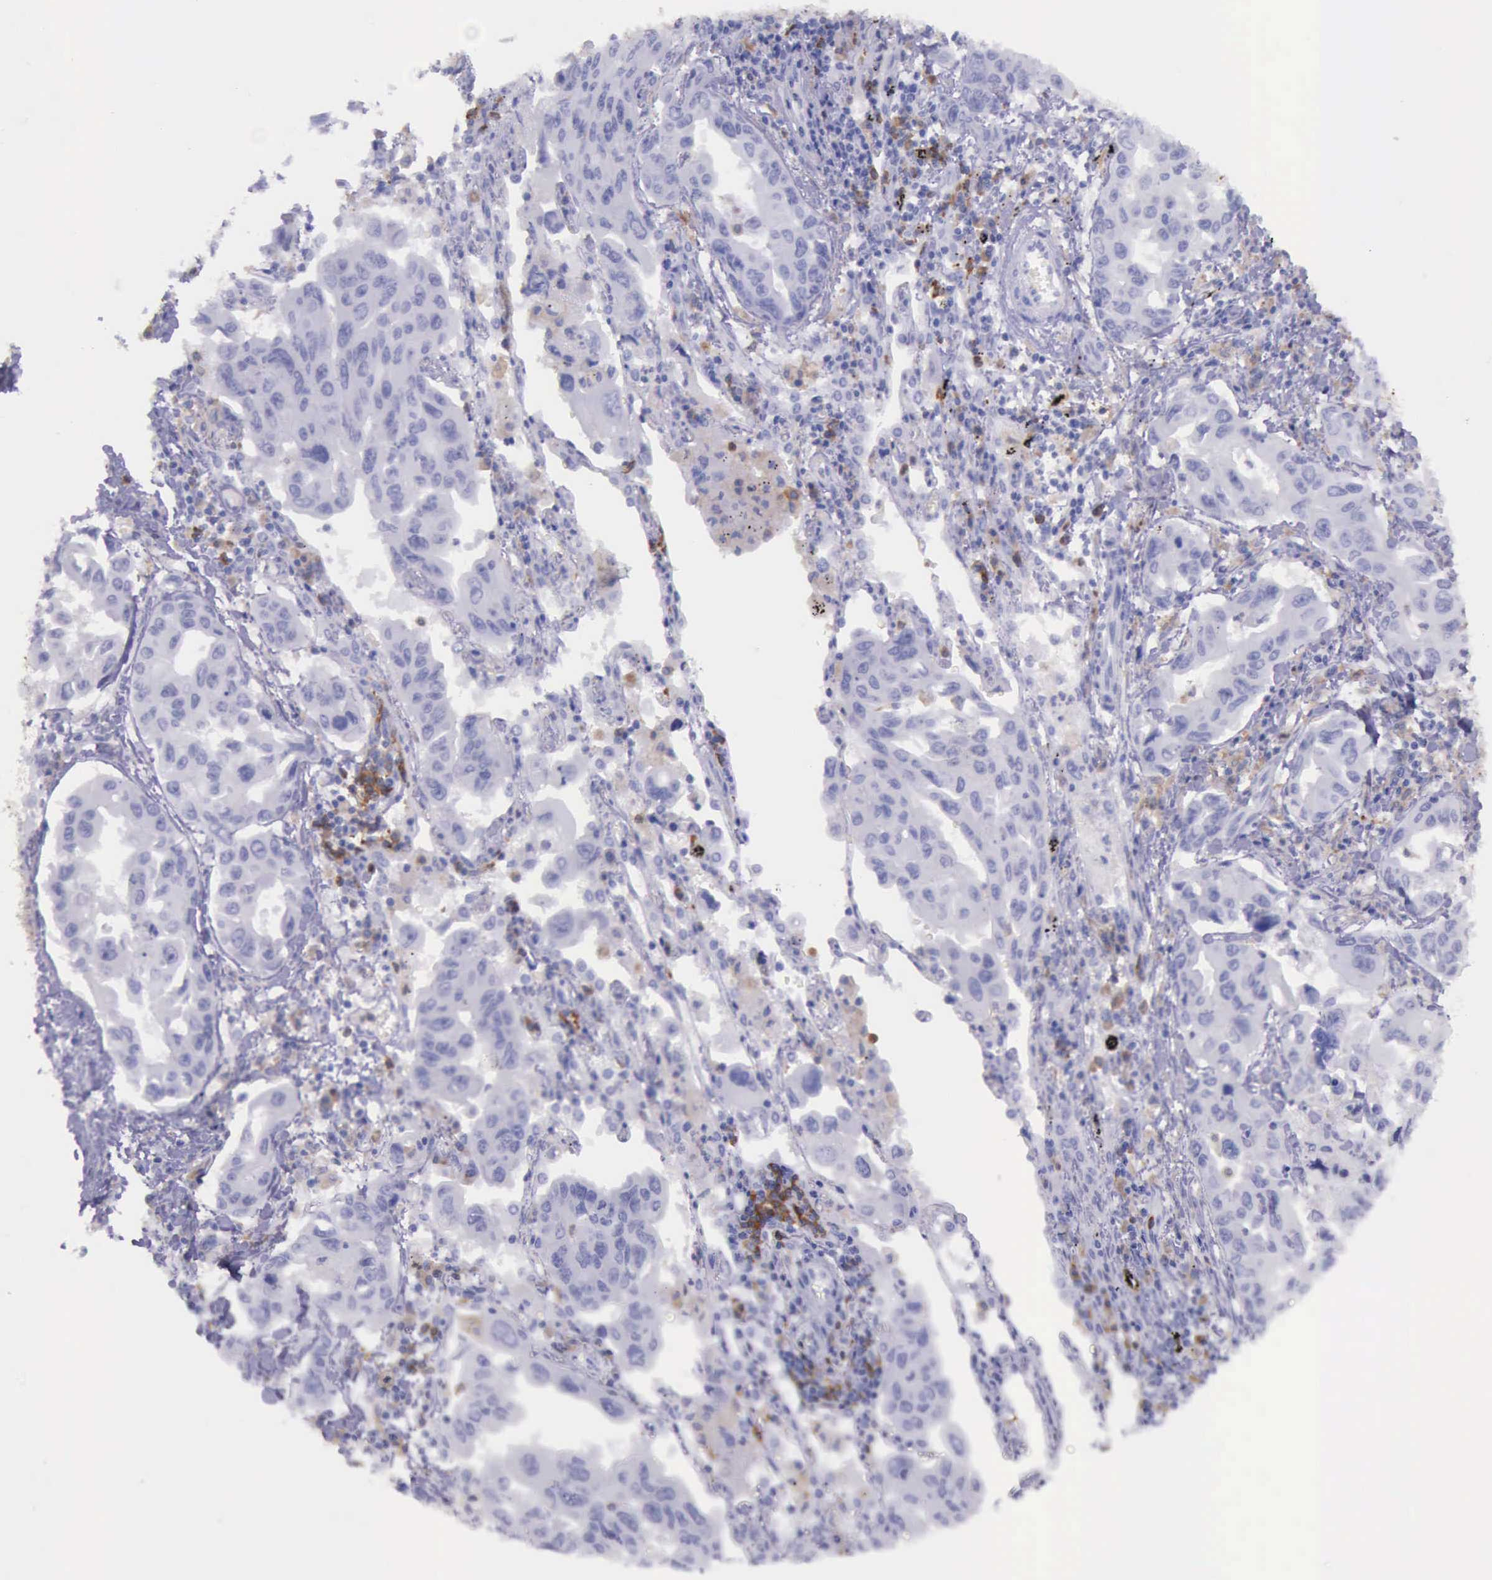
{"staining": {"intensity": "negative", "quantity": "none", "location": "none"}, "tissue": "lung cancer", "cell_type": "Tumor cells", "image_type": "cancer", "snomed": [{"axis": "morphology", "description": "Adenocarcinoma, NOS"}, {"axis": "topography", "description": "Lung"}], "caption": "IHC of human lung cancer demonstrates no staining in tumor cells.", "gene": "BTK", "patient": {"sex": "male", "age": 64}}